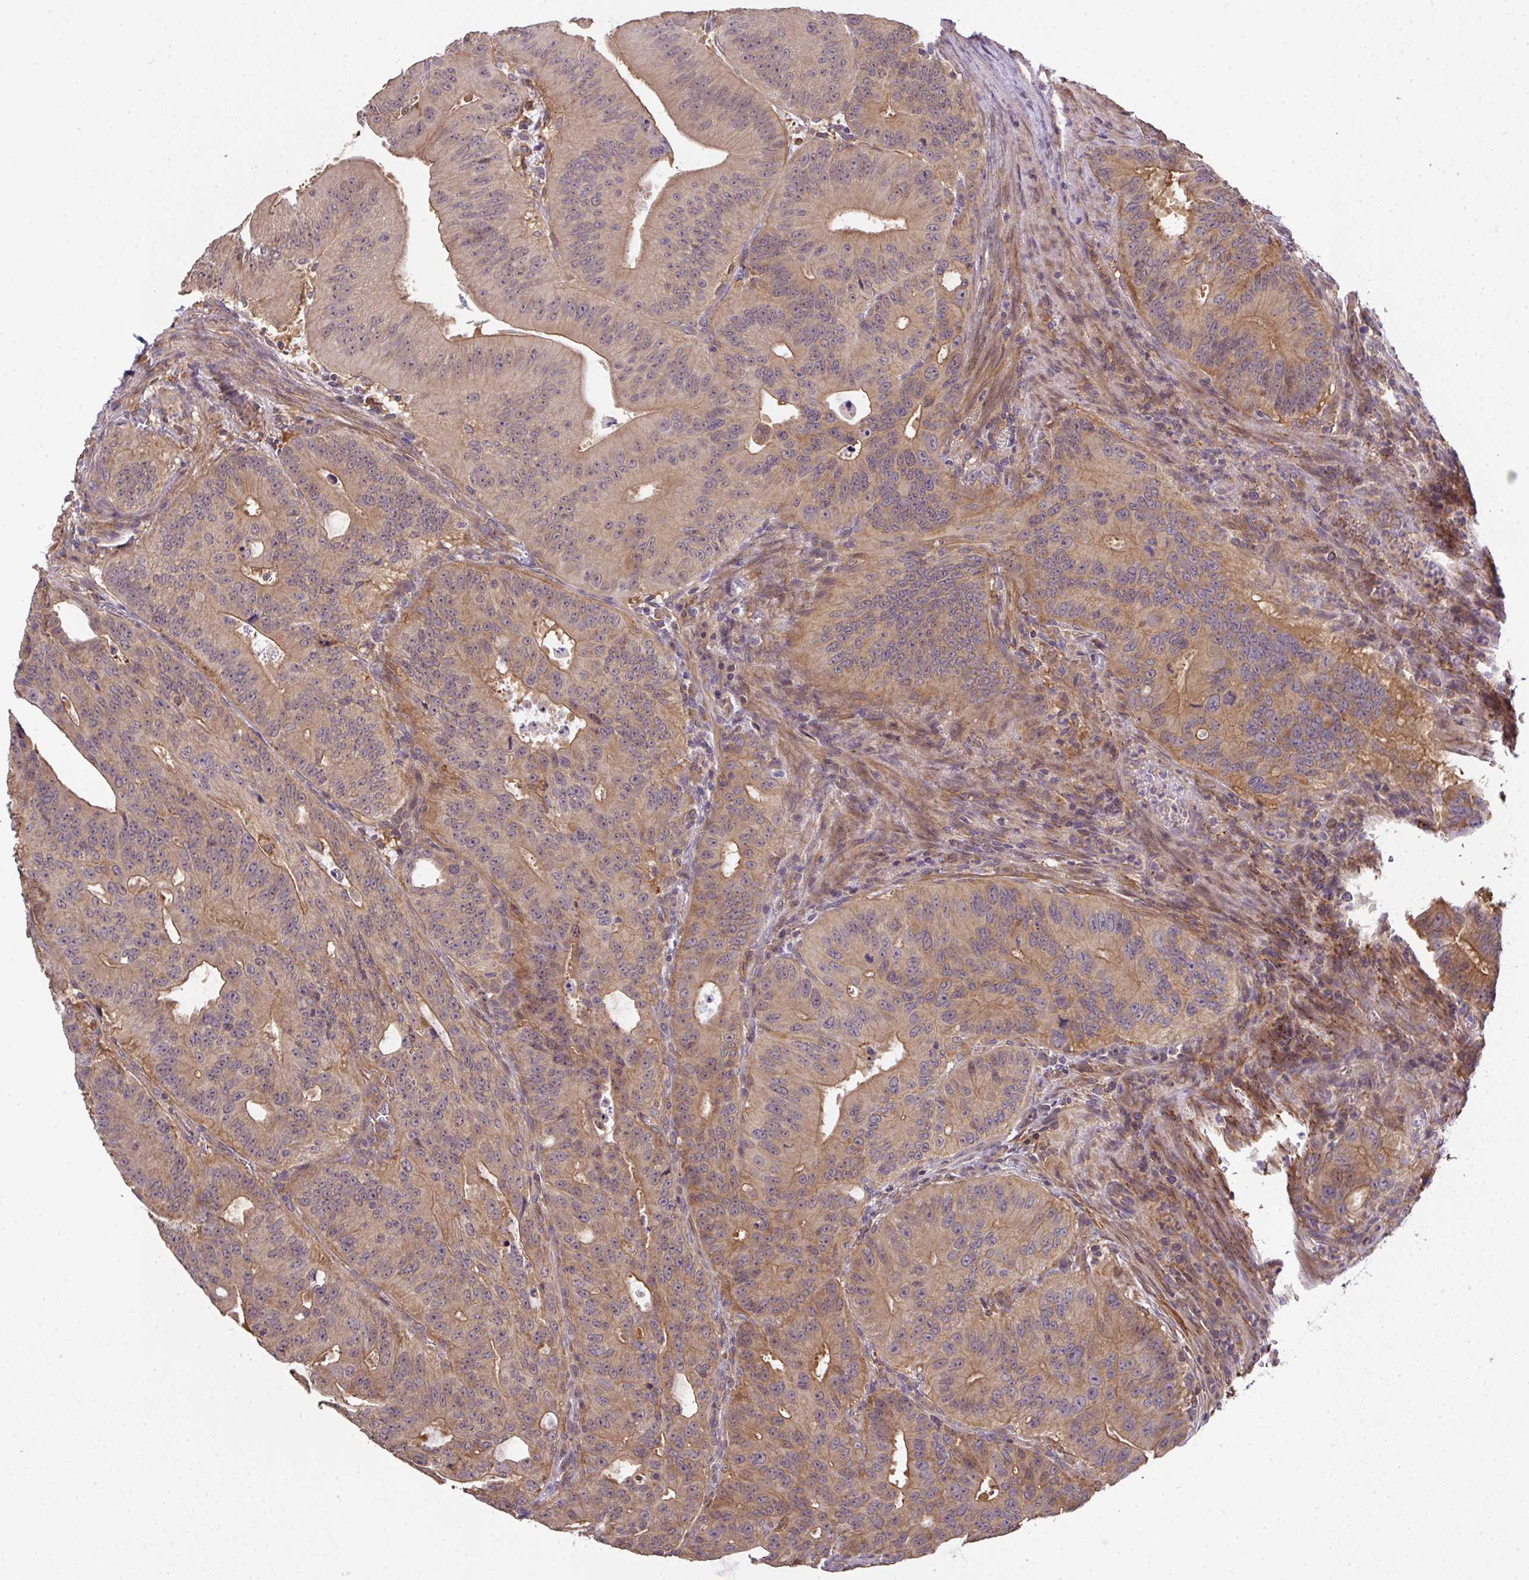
{"staining": {"intensity": "weak", "quantity": "25%-75%", "location": "cytoplasmic/membranous"}, "tissue": "colorectal cancer", "cell_type": "Tumor cells", "image_type": "cancer", "snomed": [{"axis": "morphology", "description": "Adenocarcinoma, NOS"}, {"axis": "topography", "description": "Colon"}], "caption": "Brown immunohistochemical staining in human colorectal adenocarcinoma shows weak cytoplasmic/membranous expression in approximately 25%-75% of tumor cells.", "gene": "EEF1AKMT1", "patient": {"sex": "male", "age": 62}}